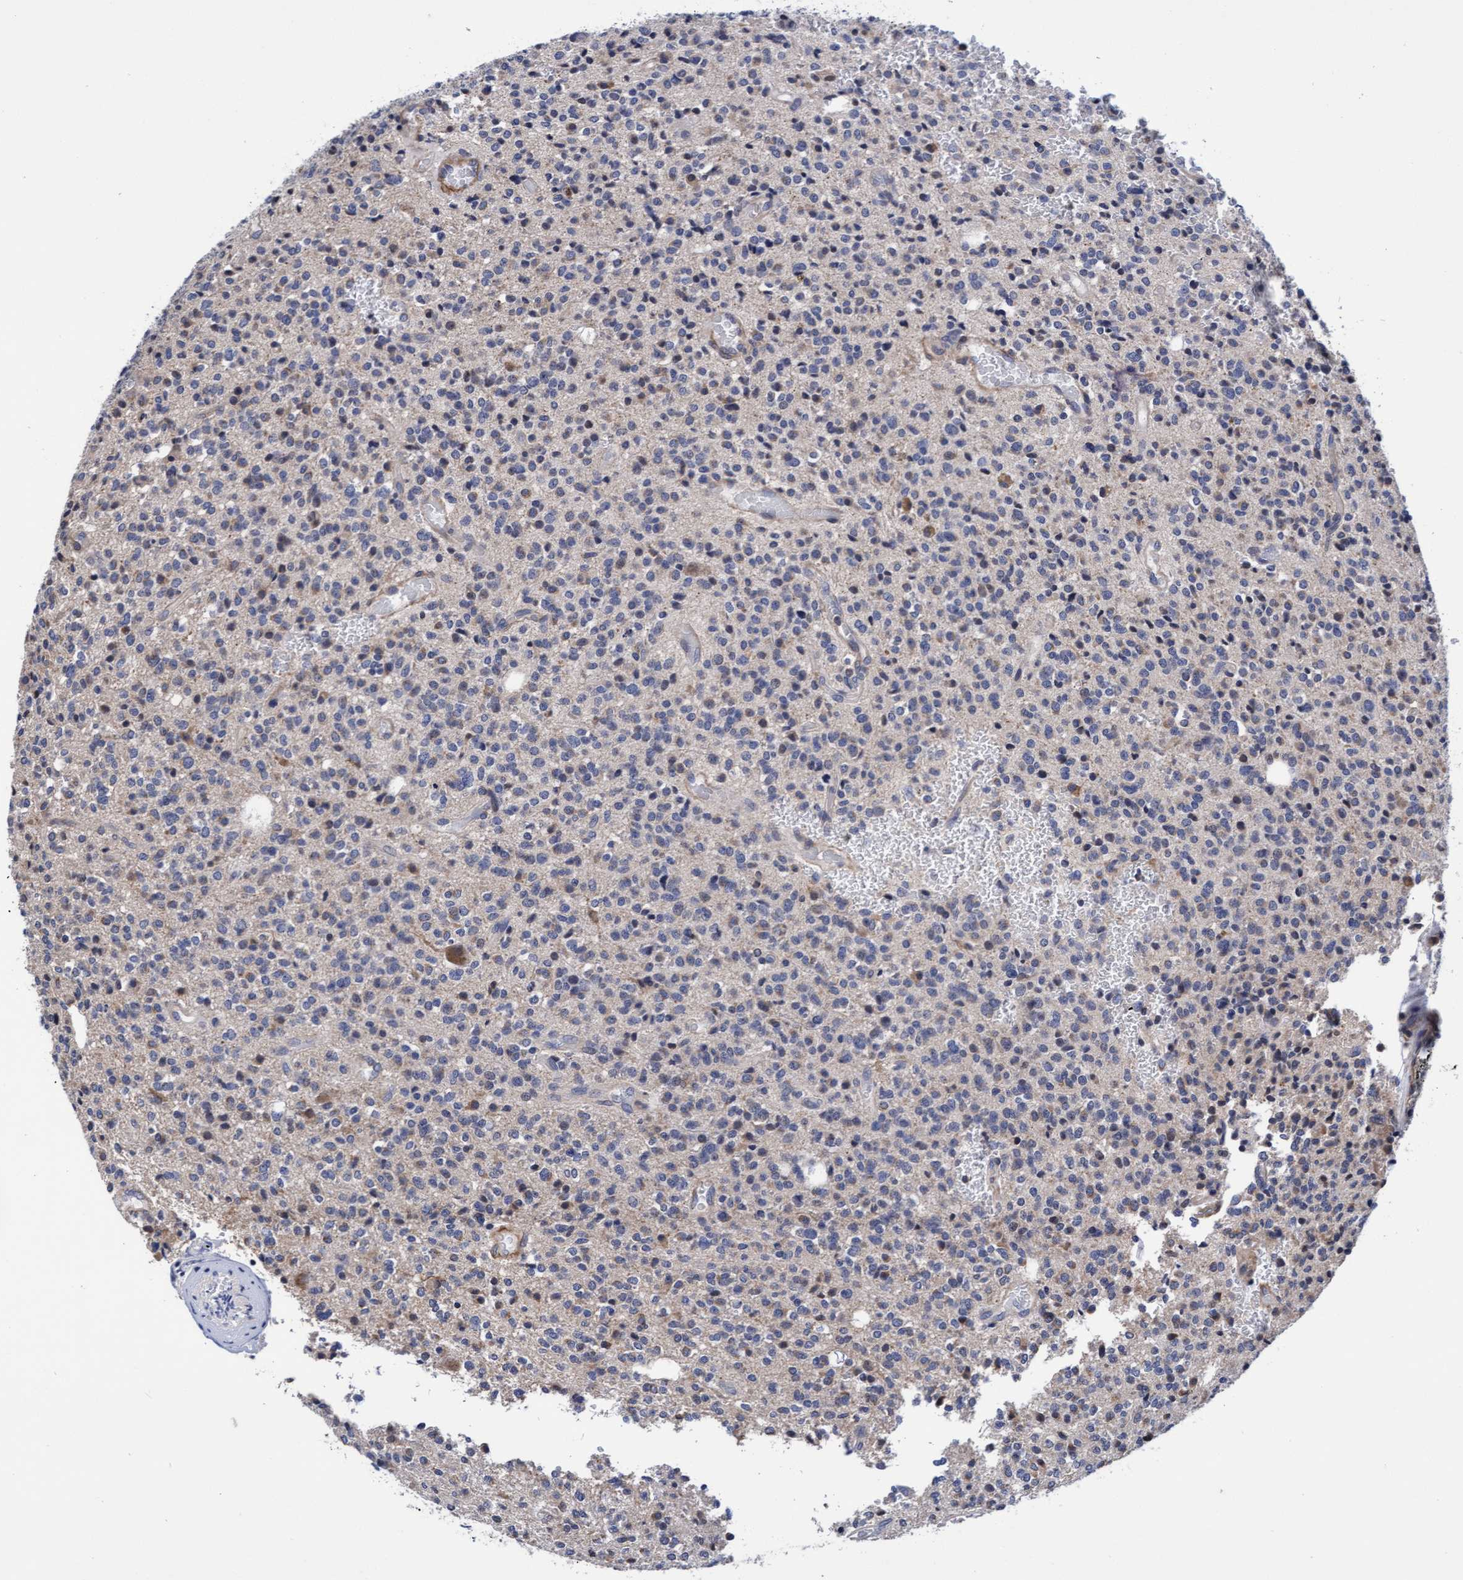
{"staining": {"intensity": "negative", "quantity": "none", "location": "none"}, "tissue": "glioma", "cell_type": "Tumor cells", "image_type": "cancer", "snomed": [{"axis": "morphology", "description": "Glioma, malignant, High grade"}, {"axis": "topography", "description": "Brain"}], "caption": "This is a histopathology image of immunohistochemistry staining of glioma, which shows no expression in tumor cells.", "gene": "EFCAB13", "patient": {"sex": "male", "age": 34}}